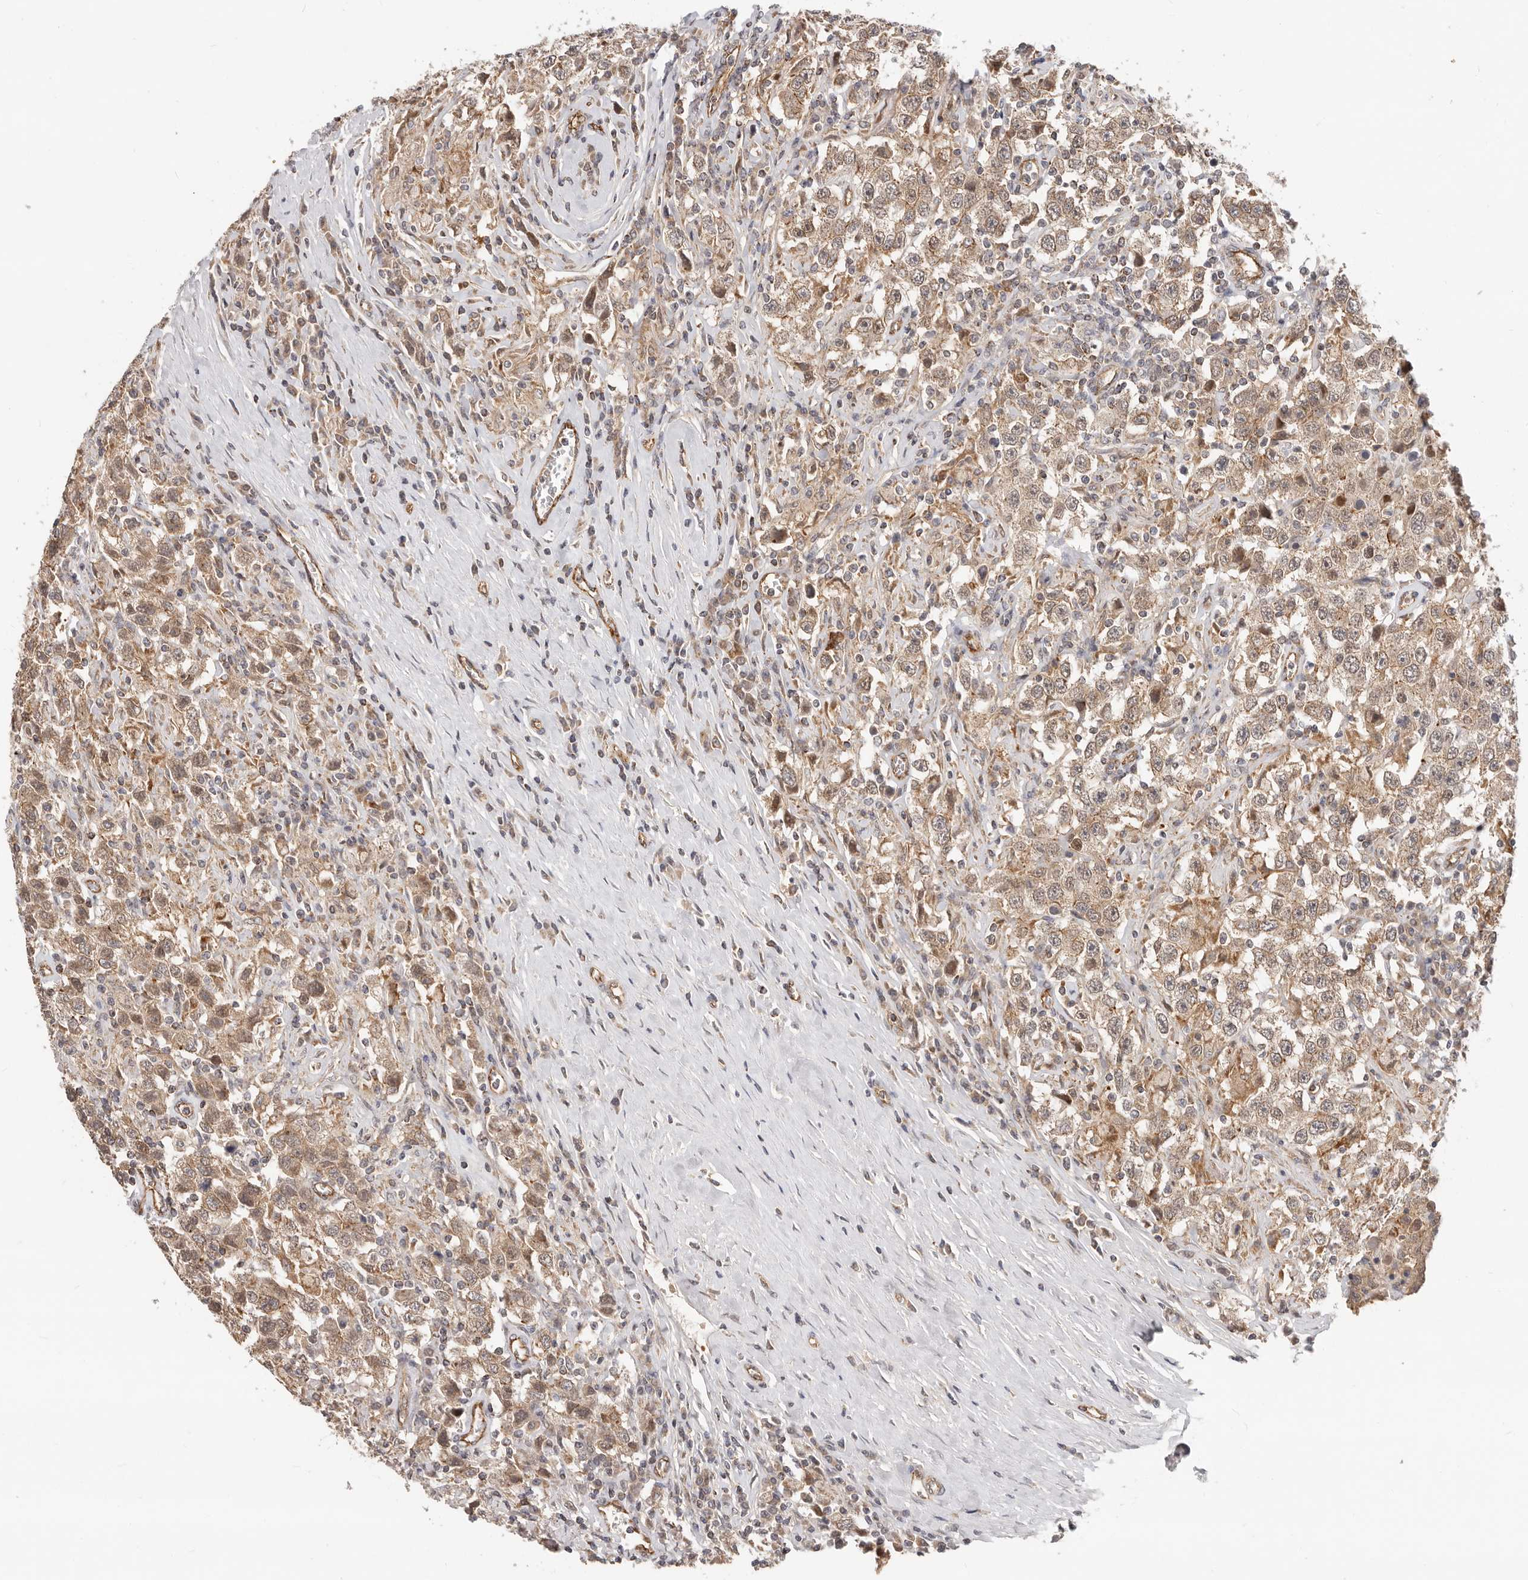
{"staining": {"intensity": "moderate", "quantity": ">75%", "location": "cytoplasmic/membranous"}, "tissue": "testis cancer", "cell_type": "Tumor cells", "image_type": "cancer", "snomed": [{"axis": "morphology", "description": "Seminoma, NOS"}, {"axis": "topography", "description": "Testis"}], "caption": "Seminoma (testis) stained with DAB immunohistochemistry (IHC) exhibits medium levels of moderate cytoplasmic/membranous expression in about >75% of tumor cells. (DAB (3,3'-diaminobenzidine) IHC with brightfield microscopy, high magnification).", "gene": "USP49", "patient": {"sex": "male", "age": 41}}